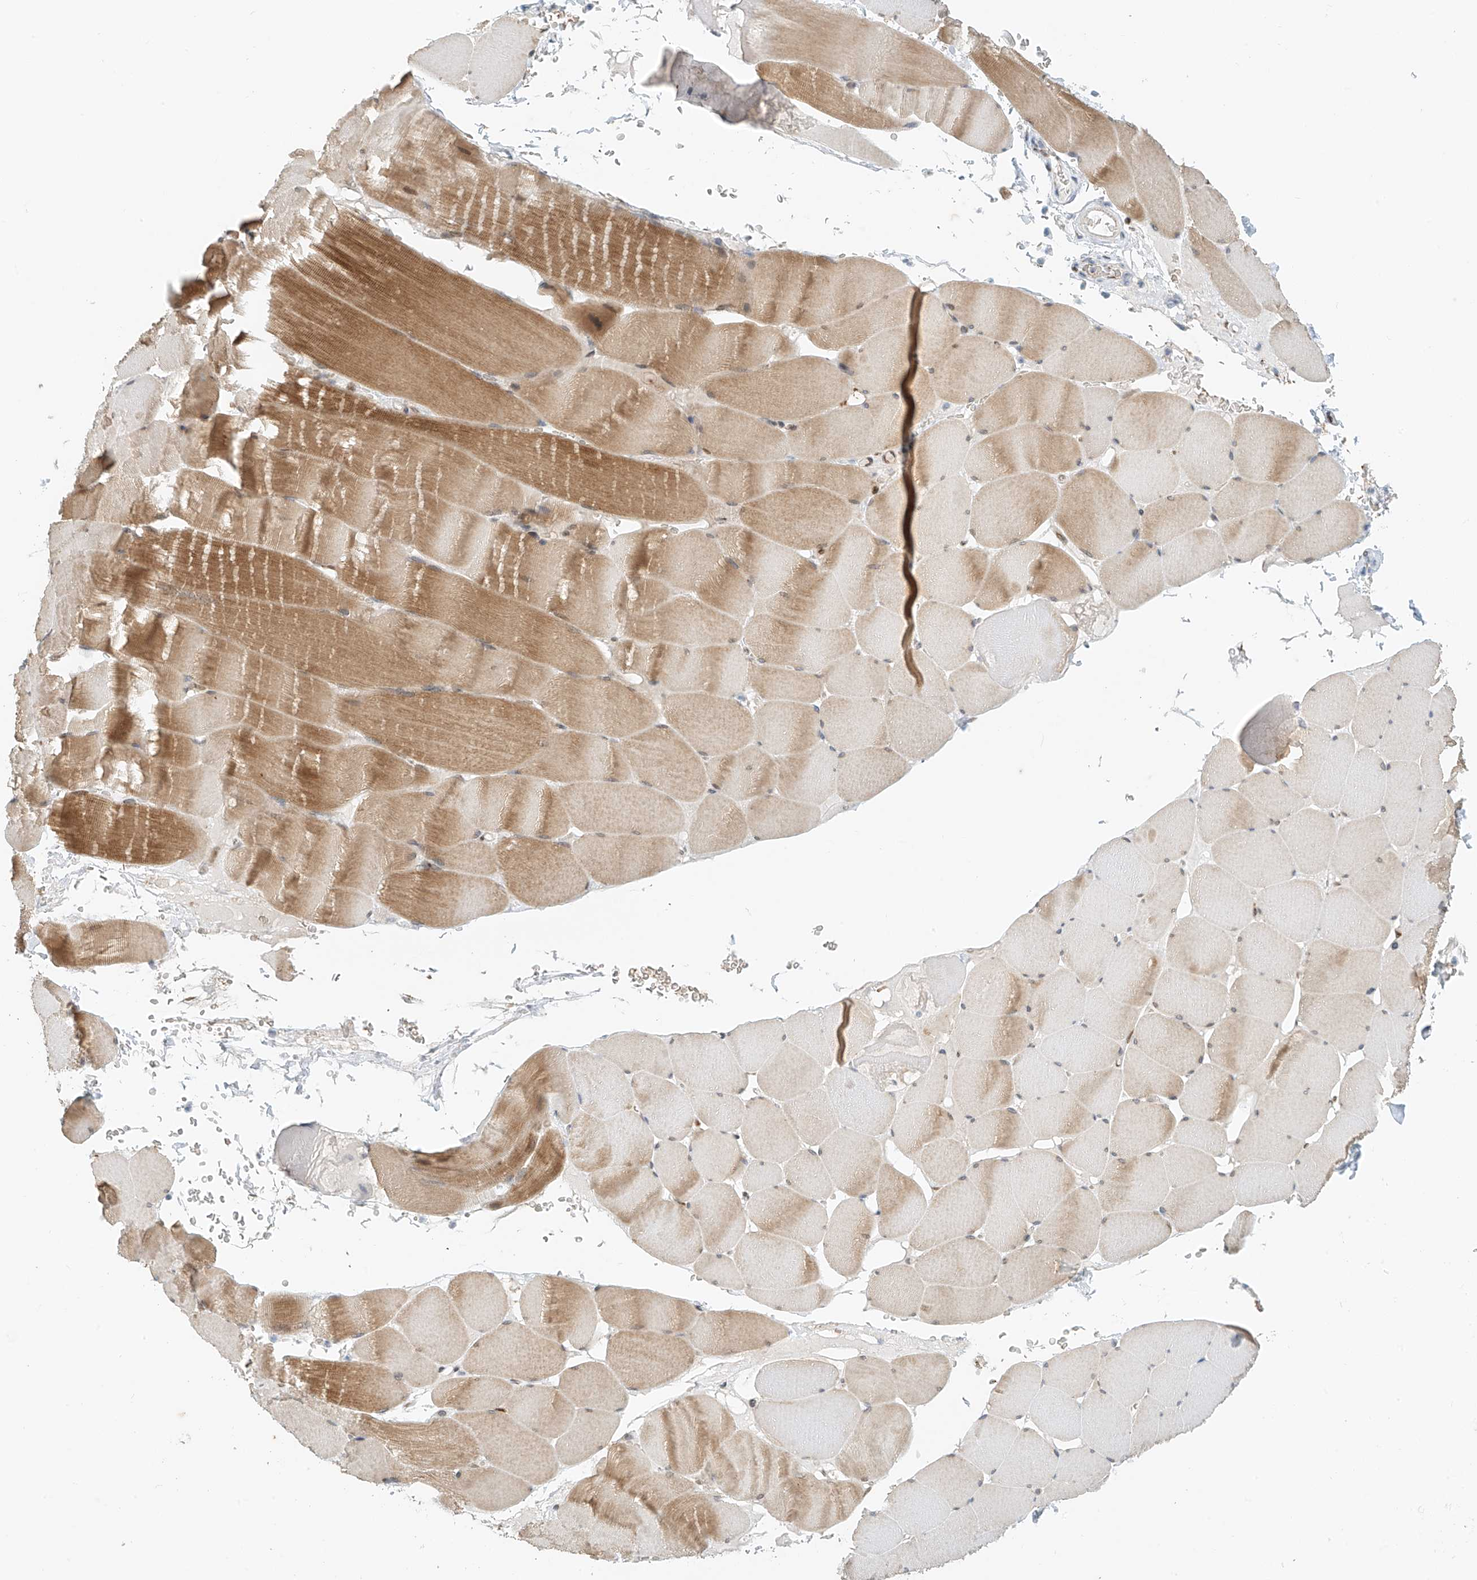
{"staining": {"intensity": "moderate", "quantity": "25%-75%", "location": "cytoplasmic/membranous"}, "tissue": "skeletal muscle", "cell_type": "Myocytes", "image_type": "normal", "snomed": [{"axis": "morphology", "description": "Normal tissue, NOS"}, {"axis": "topography", "description": "Skeletal muscle"}], "caption": "This is a histology image of immunohistochemistry staining of benign skeletal muscle, which shows moderate positivity in the cytoplasmic/membranous of myocytes.", "gene": "STARD9", "patient": {"sex": "male", "age": 62}}